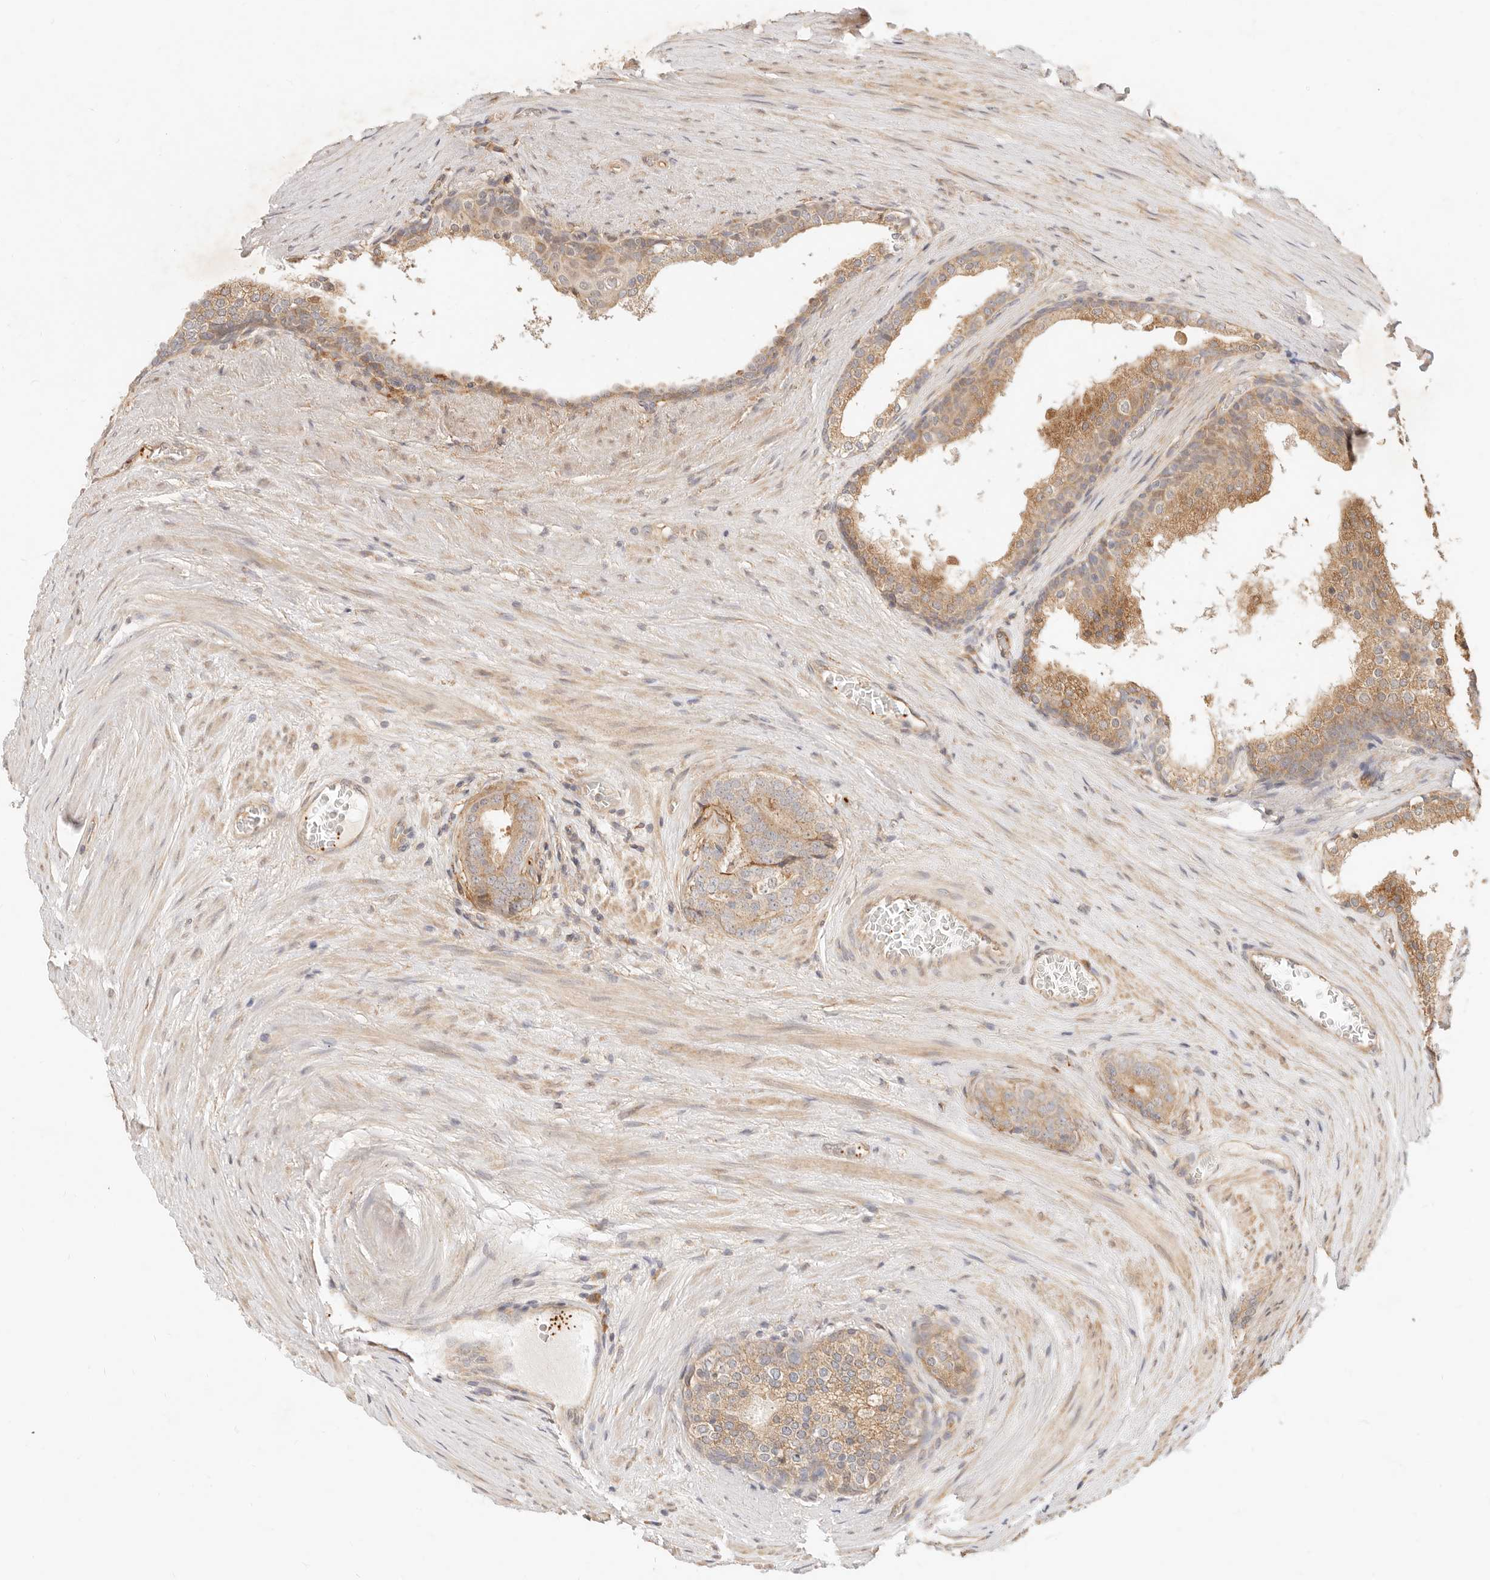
{"staining": {"intensity": "moderate", "quantity": ">75%", "location": "cytoplasmic/membranous"}, "tissue": "prostate cancer", "cell_type": "Tumor cells", "image_type": "cancer", "snomed": [{"axis": "morphology", "description": "Adenocarcinoma, High grade"}, {"axis": "topography", "description": "Prostate"}], "caption": "Immunohistochemical staining of human prostate cancer exhibits medium levels of moderate cytoplasmic/membranous staining in about >75% of tumor cells. (DAB IHC, brown staining for protein, blue staining for nuclei).", "gene": "UBXN10", "patient": {"sex": "male", "age": 56}}